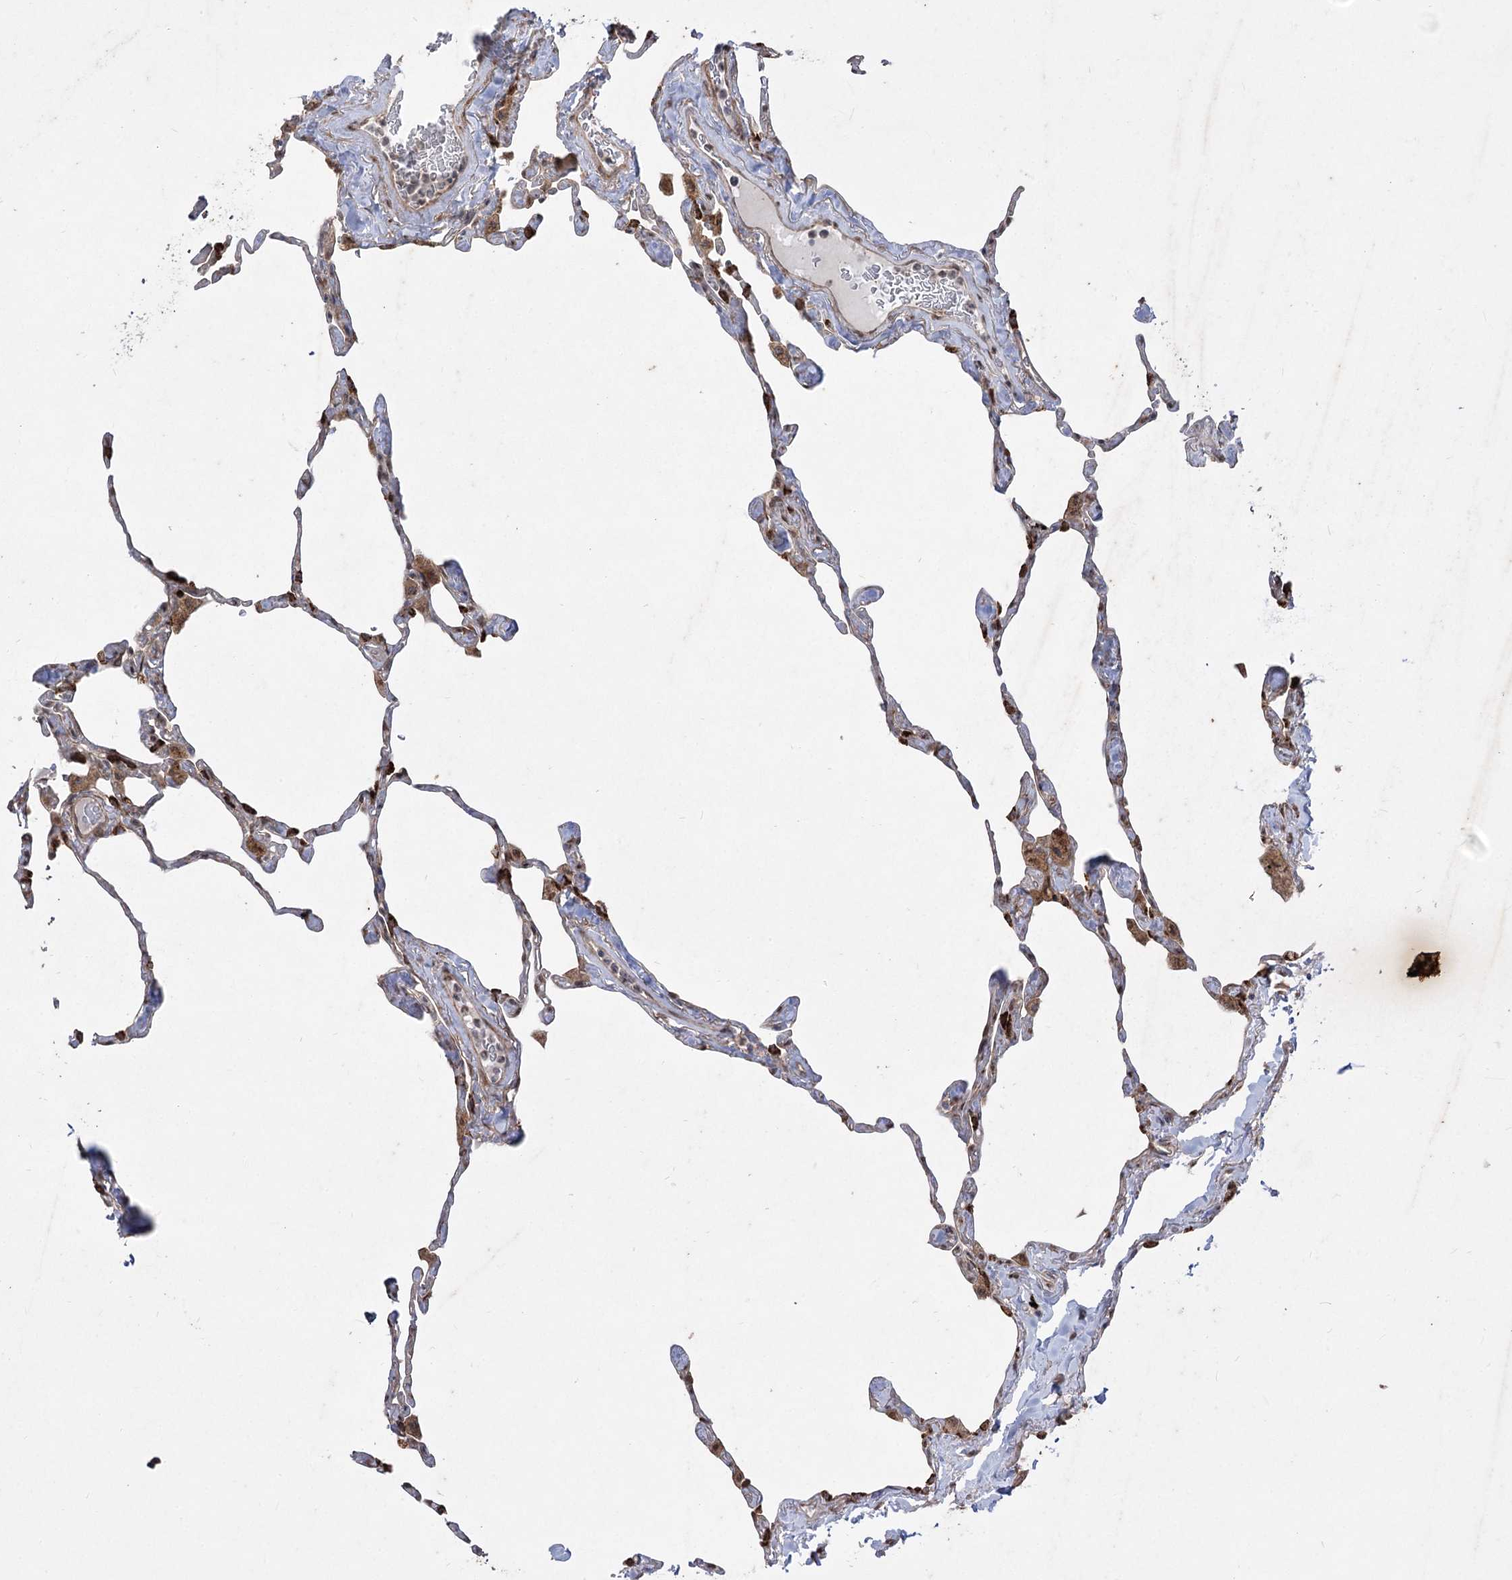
{"staining": {"intensity": "strong", "quantity": "<25%", "location": "cytoplasmic/membranous"}, "tissue": "lung", "cell_type": "Alveolar cells", "image_type": "normal", "snomed": [{"axis": "morphology", "description": "Normal tissue, NOS"}, {"axis": "topography", "description": "Lung"}], "caption": "High-power microscopy captured an immunohistochemistry (IHC) micrograph of normal lung, revealing strong cytoplasmic/membranous staining in about <25% of alveolar cells.", "gene": "ZSCAN23", "patient": {"sex": "male", "age": 65}}